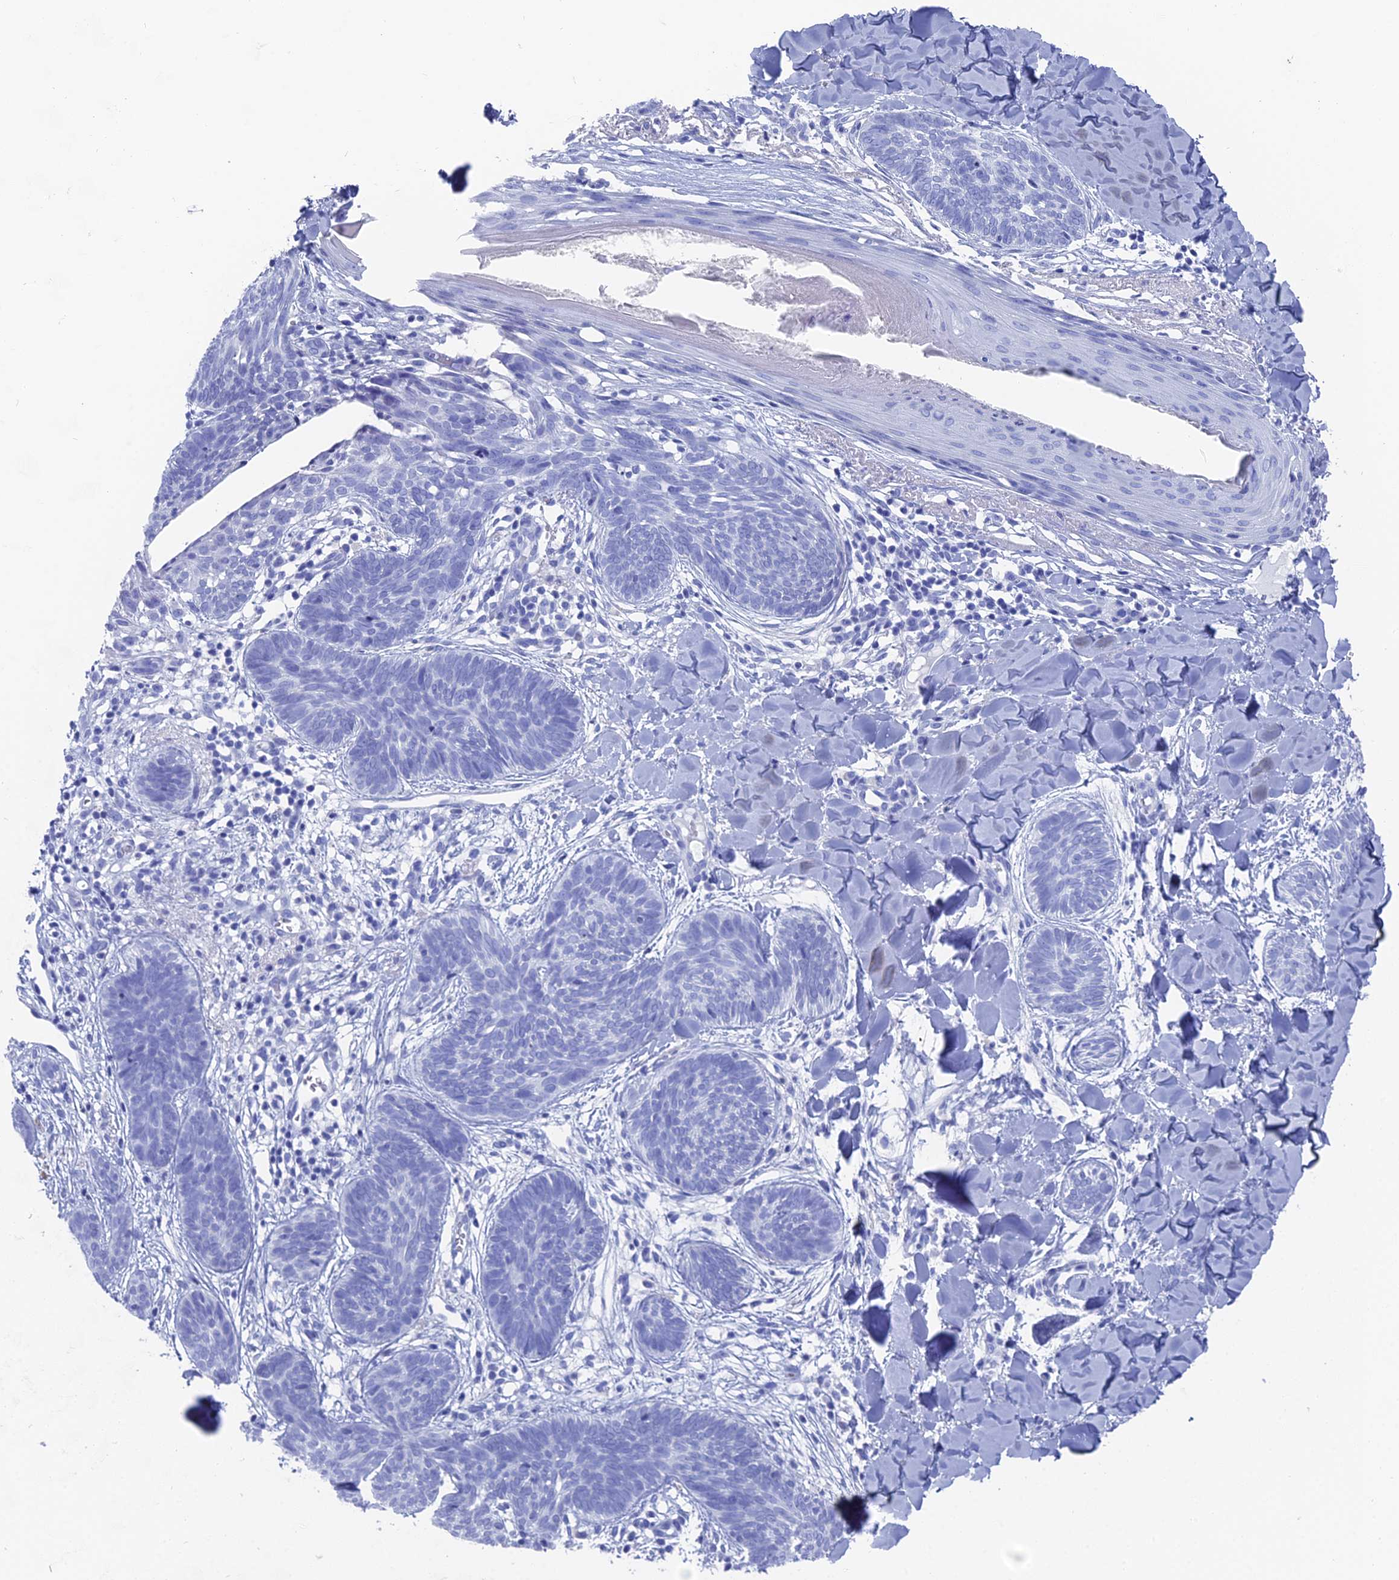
{"staining": {"intensity": "negative", "quantity": "none", "location": "none"}, "tissue": "skin cancer", "cell_type": "Tumor cells", "image_type": "cancer", "snomed": [{"axis": "morphology", "description": "Basal cell carcinoma"}, {"axis": "topography", "description": "Skin"}], "caption": "Immunohistochemical staining of basal cell carcinoma (skin) displays no significant positivity in tumor cells.", "gene": "ENPP3", "patient": {"sex": "female", "age": 81}}